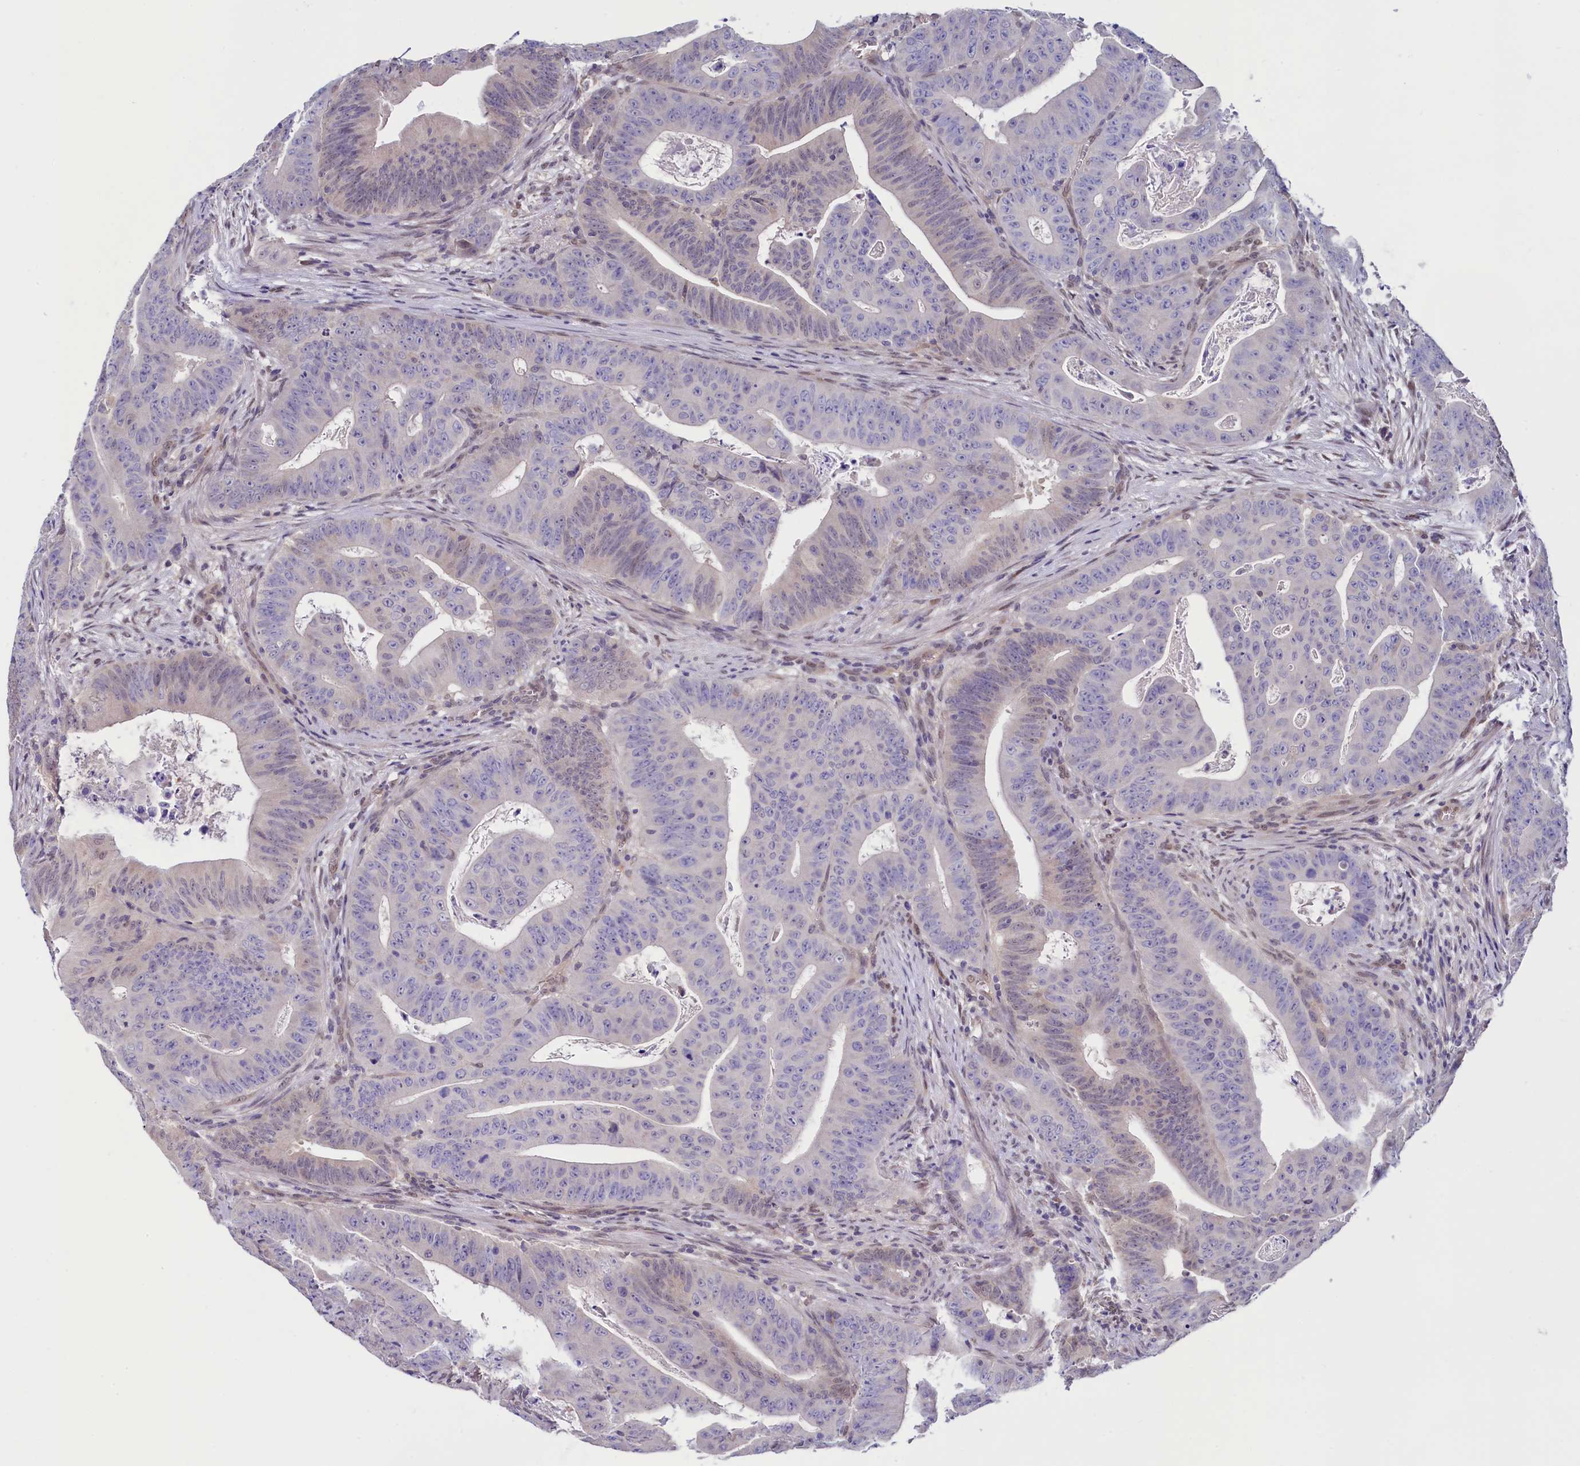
{"staining": {"intensity": "weak", "quantity": "<25%", "location": "nuclear"}, "tissue": "colorectal cancer", "cell_type": "Tumor cells", "image_type": "cancer", "snomed": [{"axis": "morphology", "description": "Adenocarcinoma, NOS"}, {"axis": "topography", "description": "Rectum"}], "caption": "IHC of human colorectal cancer (adenocarcinoma) shows no positivity in tumor cells.", "gene": "FLYWCH2", "patient": {"sex": "female", "age": 75}}